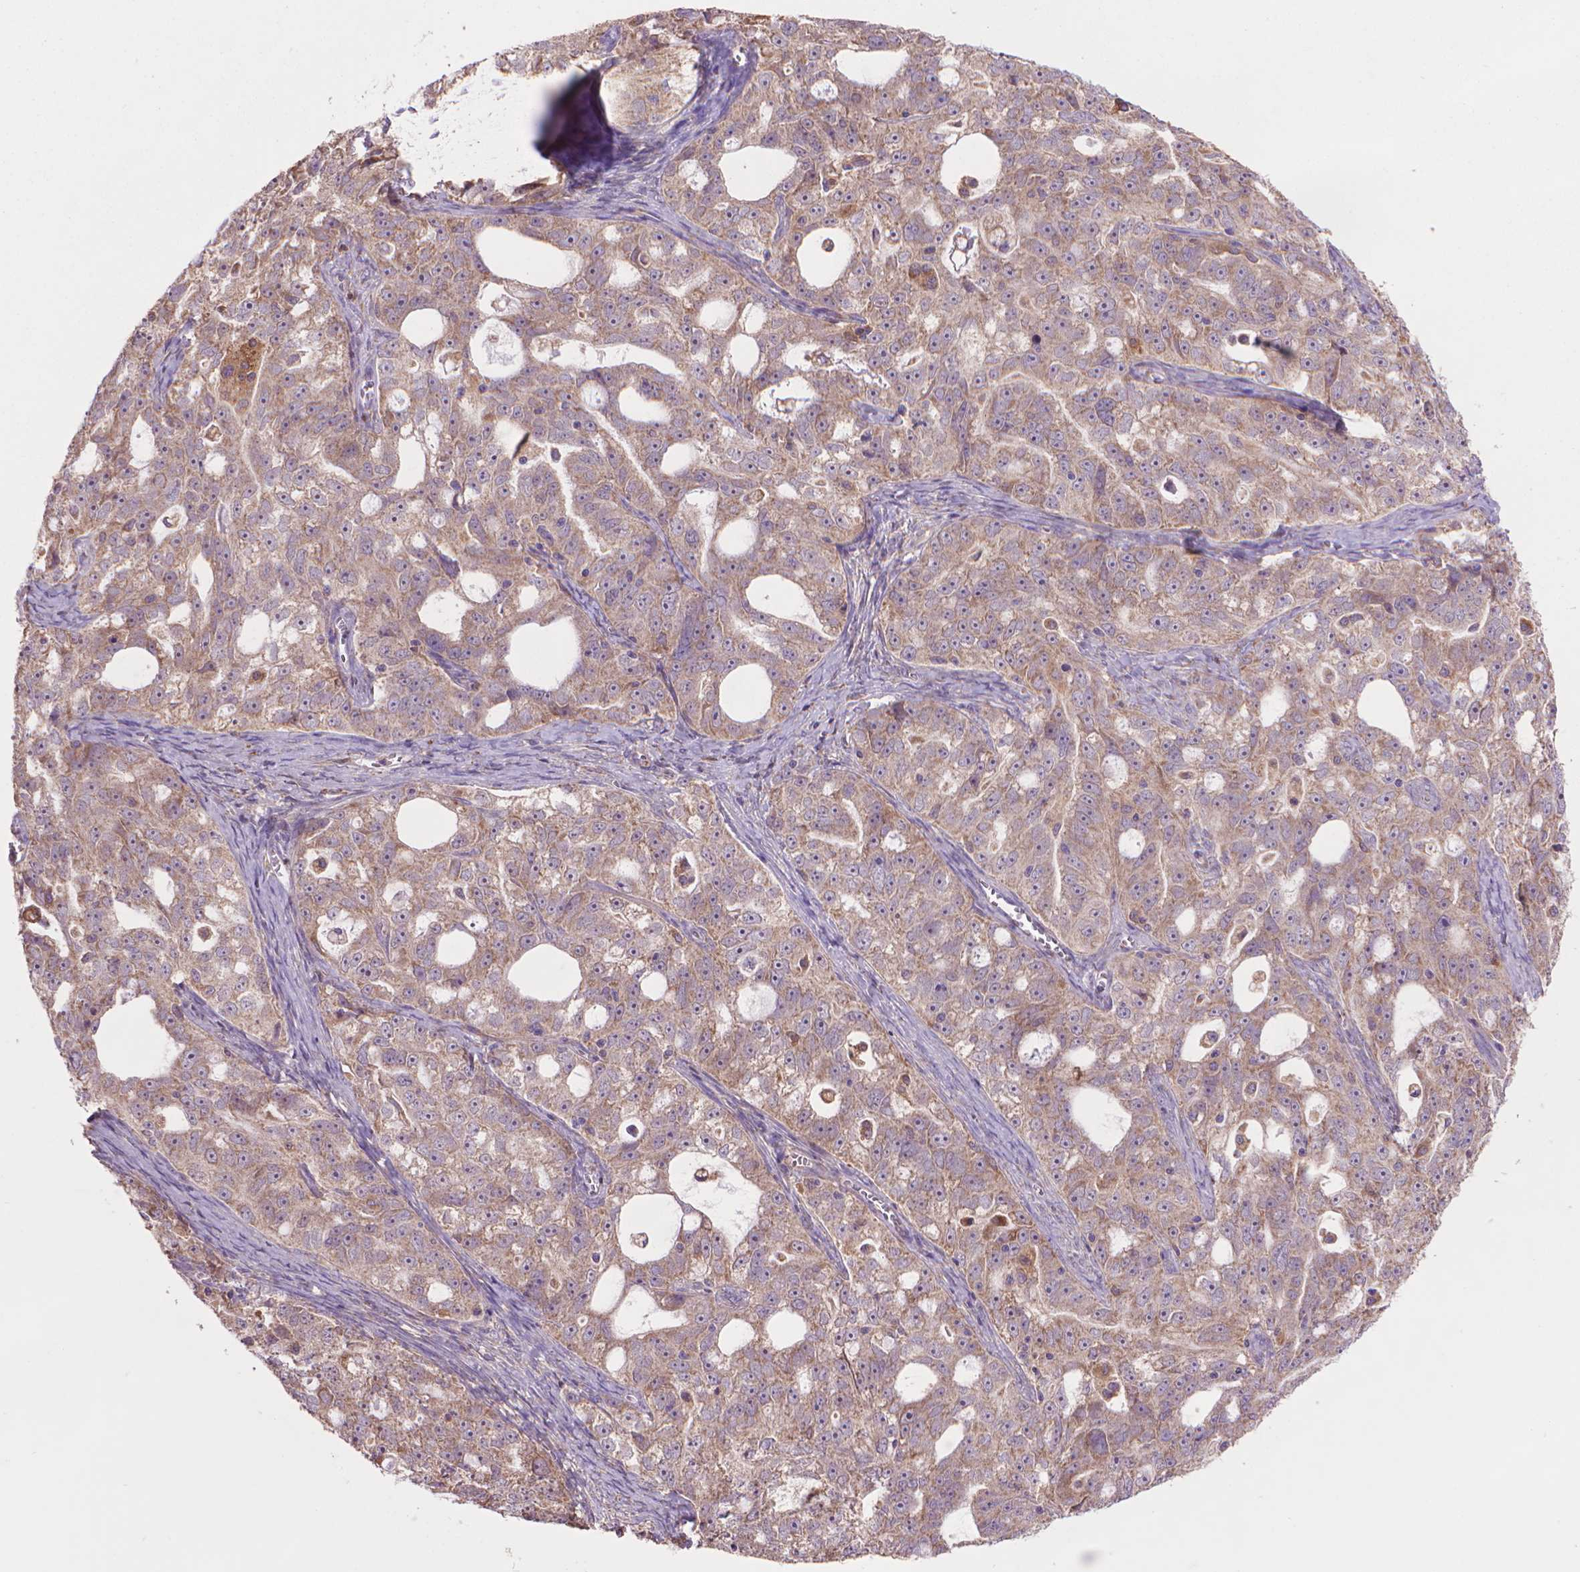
{"staining": {"intensity": "weak", "quantity": ">75%", "location": "cytoplasmic/membranous"}, "tissue": "ovarian cancer", "cell_type": "Tumor cells", "image_type": "cancer", "snomed": [{"axis": "morphology", "description": "Cystadenocarcinoma, serous, NOS"}, {"axis": "topography", "description": "Ovary"}], "caption": "A brown stain highlights weak cytoplasmic/membranous staining of a protein in human serous cystadenocarcinoma (ovarian) tumor cells. The staining was performed using DAB (3,3'-diaminobenzidine), with brown indicating positive protein expression. Nuclei are stained blue with hematoxylin.", "gene": "GLB1", "patient": {"sex": "female", "age": 51}}